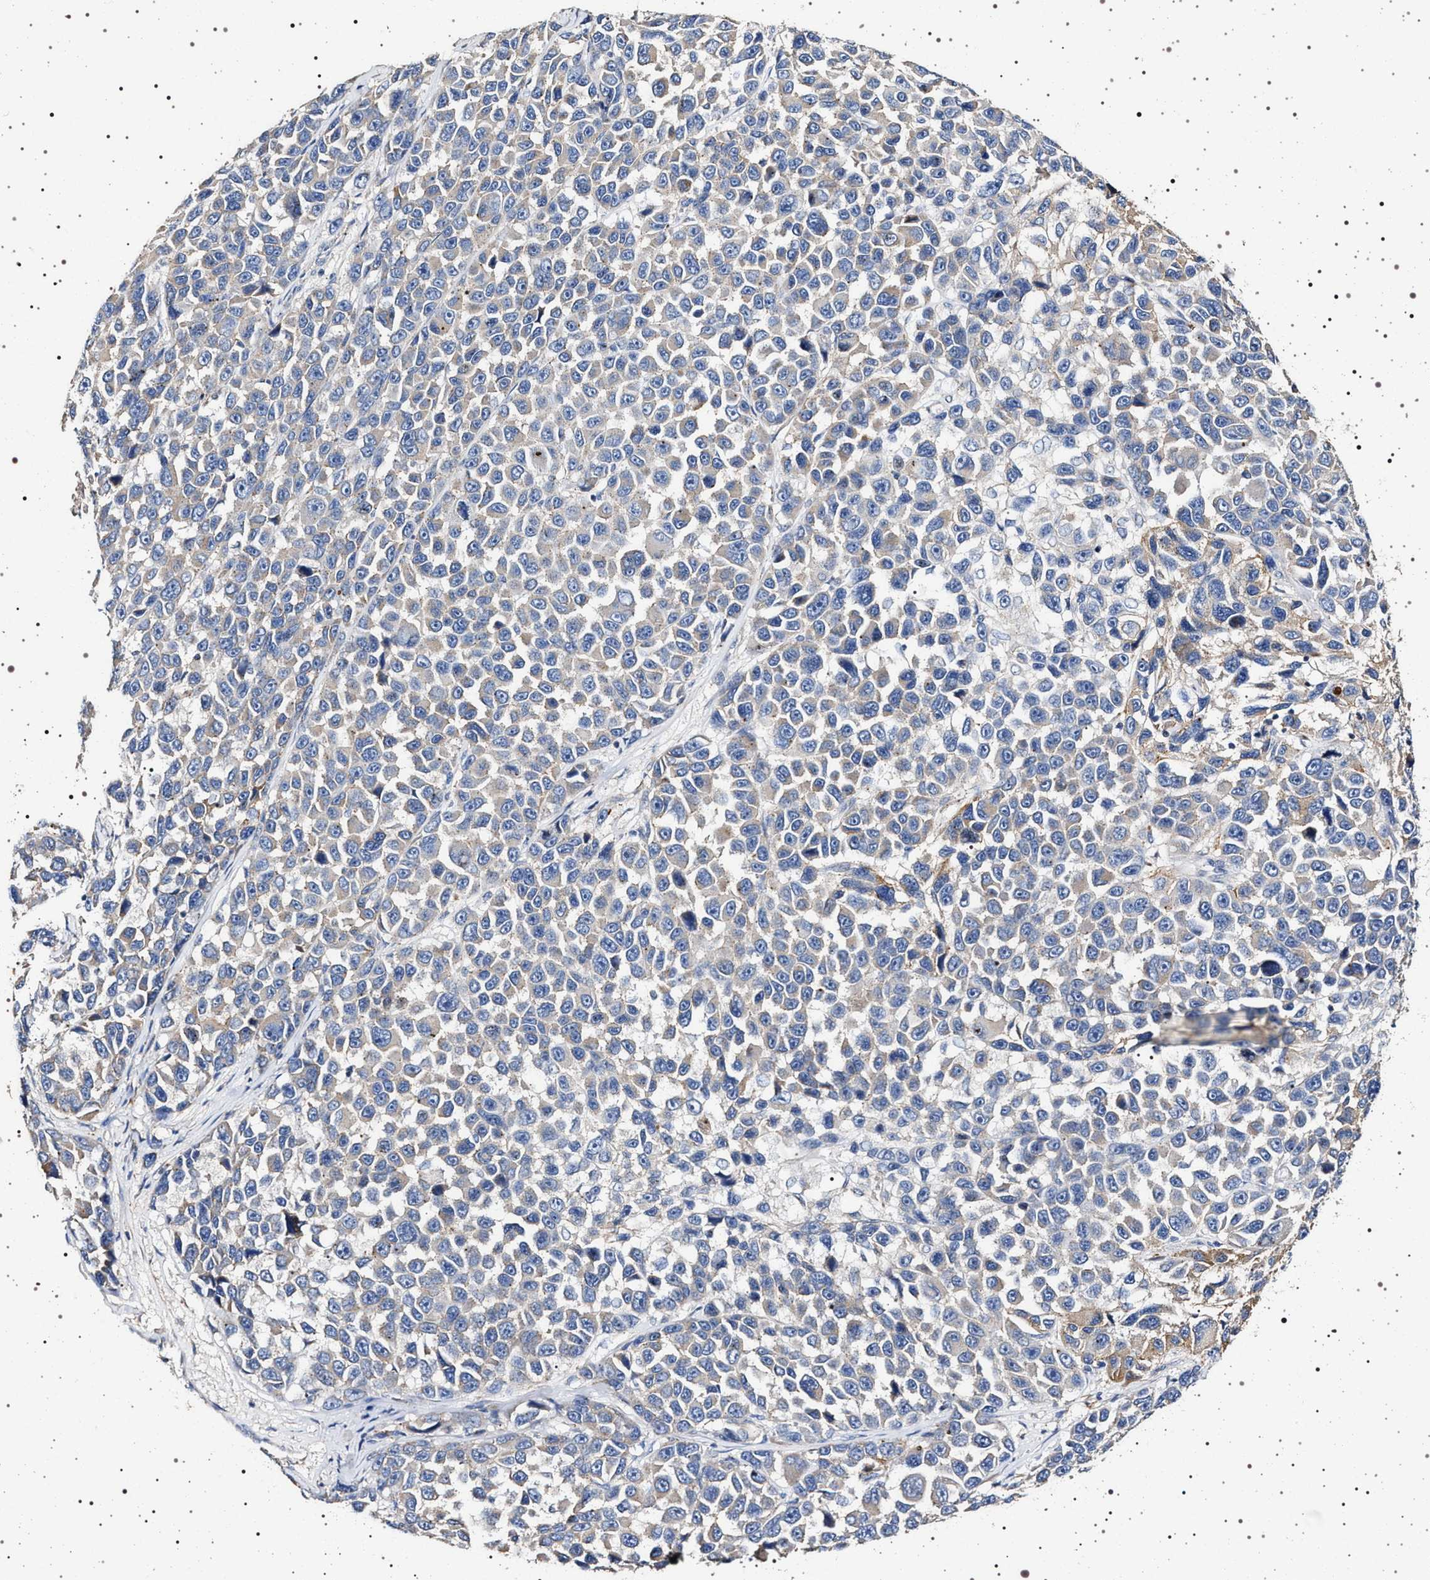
{"staining": {"intensity": "negative", "quantity": "none", "location": "none"}, "tissue": "melanoma", "cell_type": "Tumor cells", "image_type": "cancer", "snomed": [{"axis": "morphology", "description": "Malignant melanoma, NOS"}, {"axis": "topography", "description": "Skin"}], "caption": "The photomicrograph reveals no significant positivity in tumor cells of malignant melanoma.", "gene": "NAALADL2", "patient": {"sex": "male", "age": 53}}